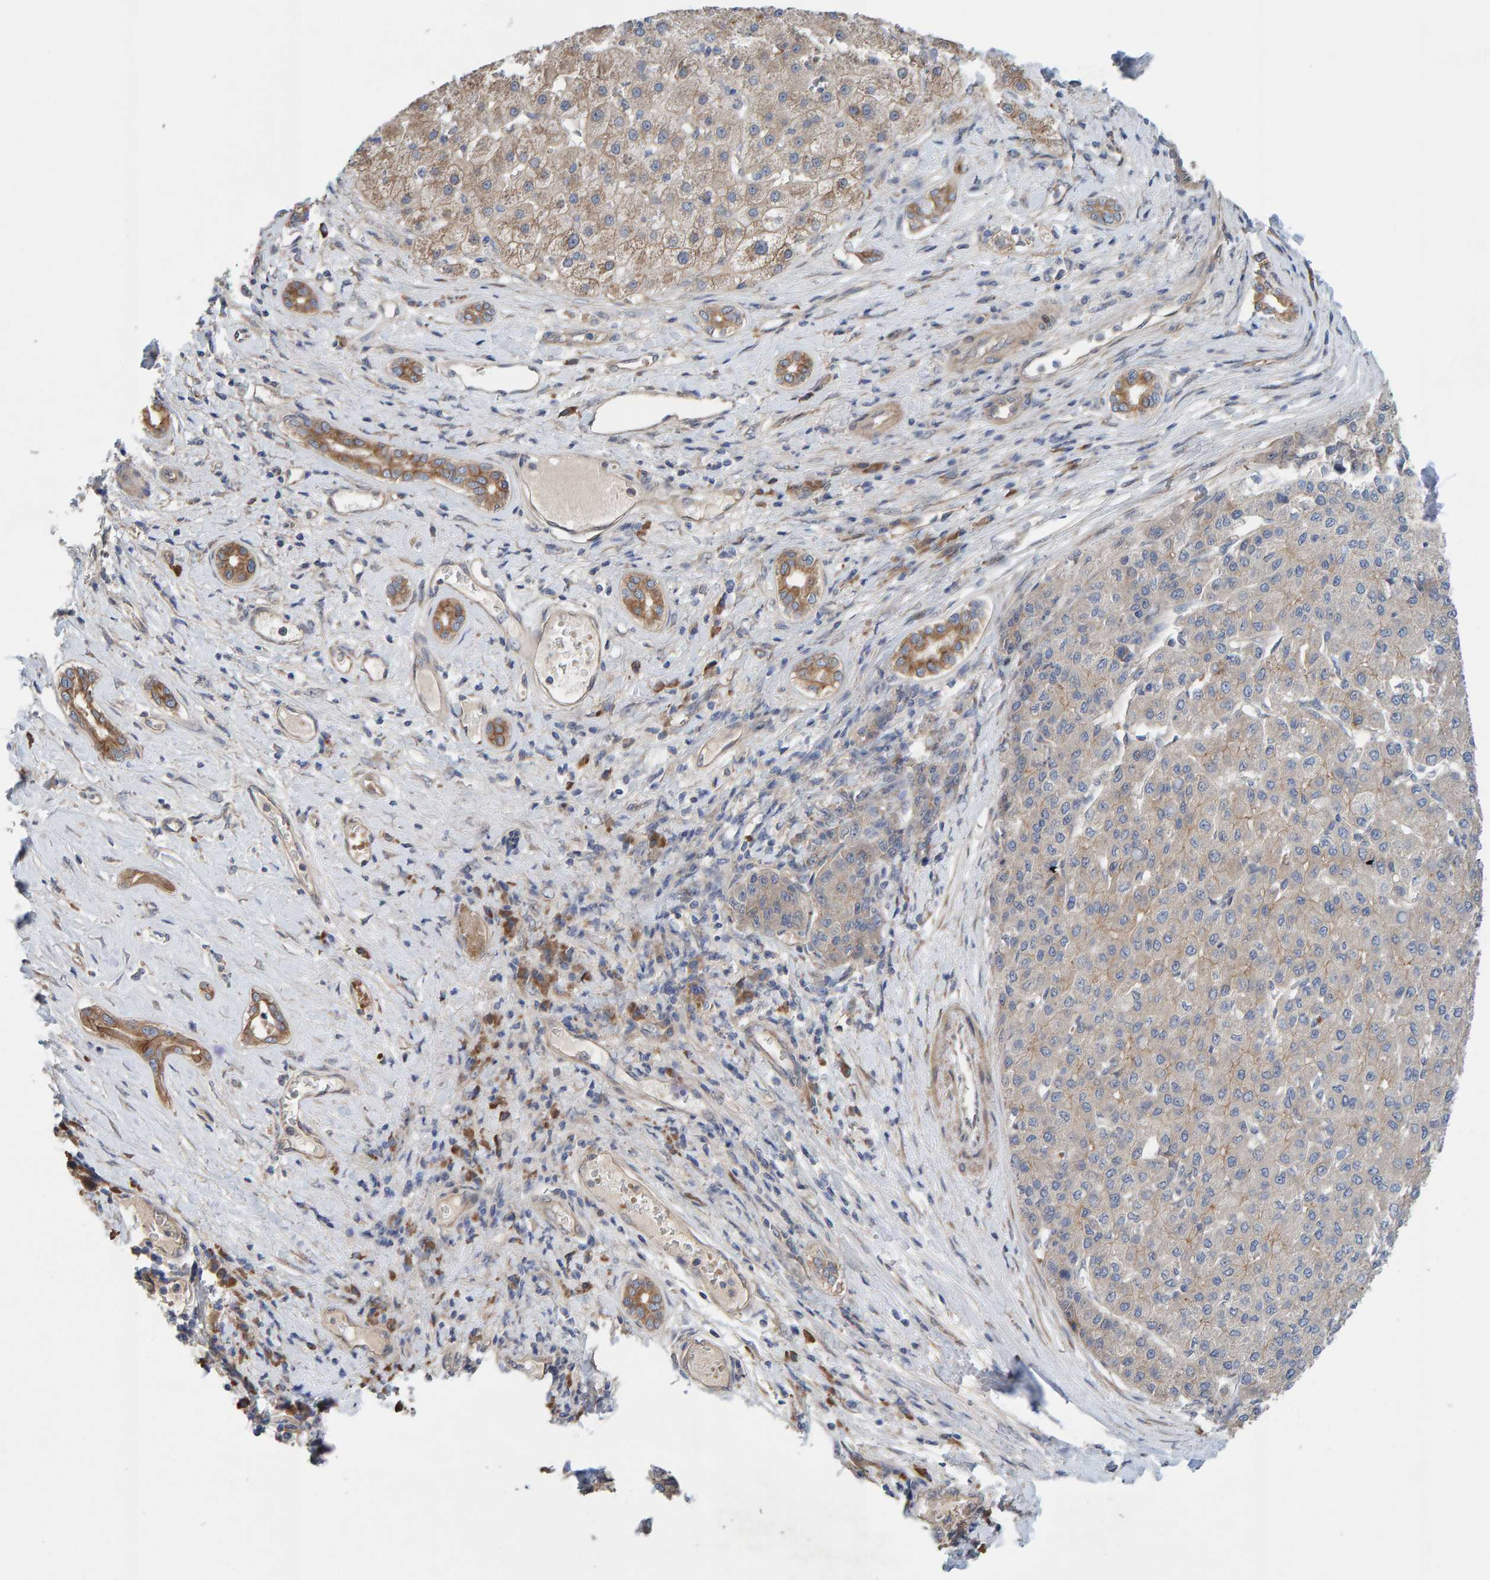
{"staining": {"intensity": "weak", "quantity": ">75%", "location": "cytoplasmic/membranous"}, "tissue": "liver cancer", "cell_type": "Tumor cells", "image_type": "cancer", "snomed": [{"axis": "morphology", "description": "Carcinoma, Hepatocellular, NOS"}, {"axis": "topography", "description": "Liver"}], "caption": "Brown immunohistochemical staining in human liver cancer shows weak cytoplasmic/membranous positivity in about >75% of tumor cells. Nuclei are stained in blue.", "gene": "LRSAM1", "patient": {"sex": "male", "age": 65}}